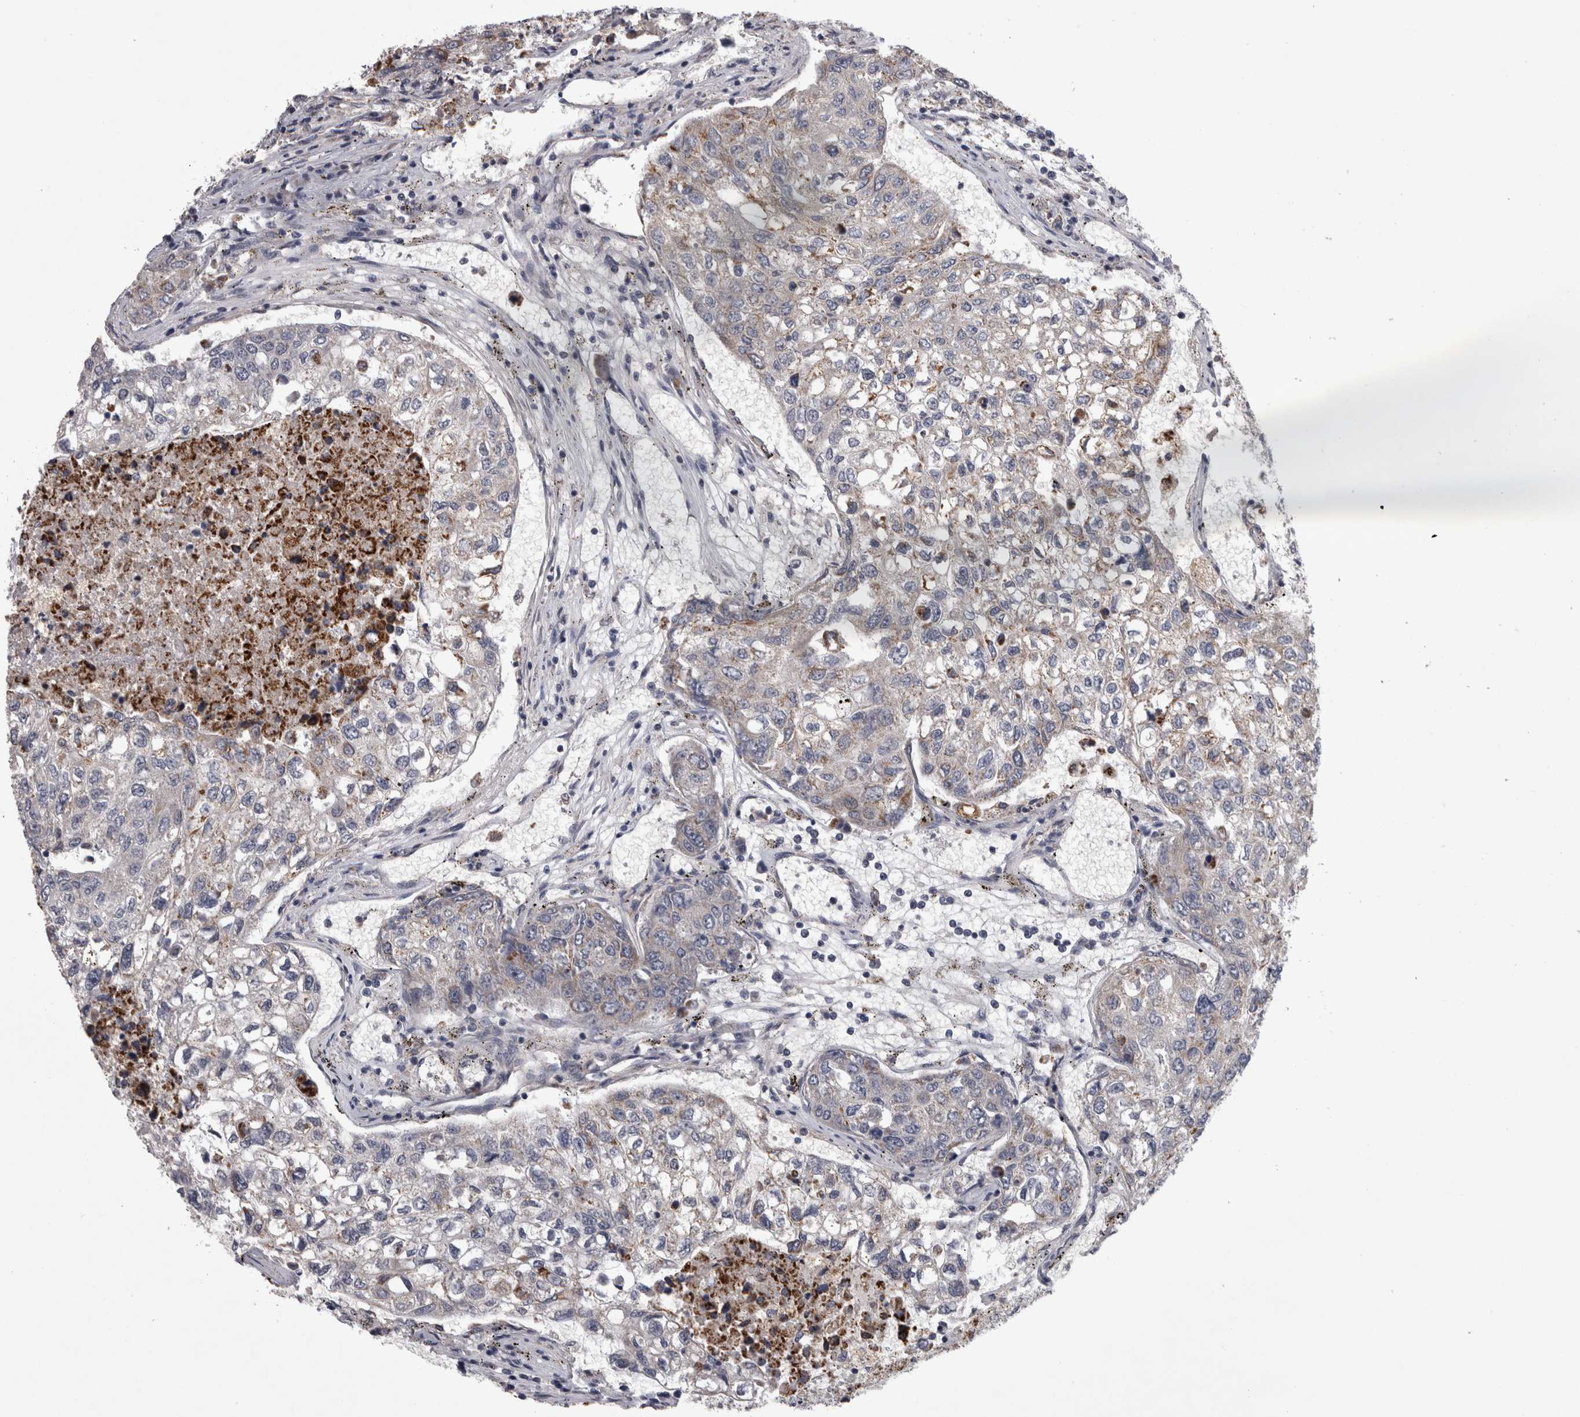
{"staining": {"intensity": "weak", "quantity": "25%-75%", "location": "cytoplasmic/membranous"}, "tissue": "urothelial cancer", "cell_type": "Tumor cells", "image_type": "cancer", "snomed": [{"axis": "morphology", "description": "Urothelial carcinoma, High grade"}, {"axis": "topography", "description": "Lymph node"}, {"axis": "topography", "description": "Urinary bladder"}], "caption": "Urothelial cancer tissue displays weak cytoplasmic/membranous positivity in approximately 25%-75% of tumor cells", "gene": "DBT", "patient": {"sex": "male", "age": 51}}